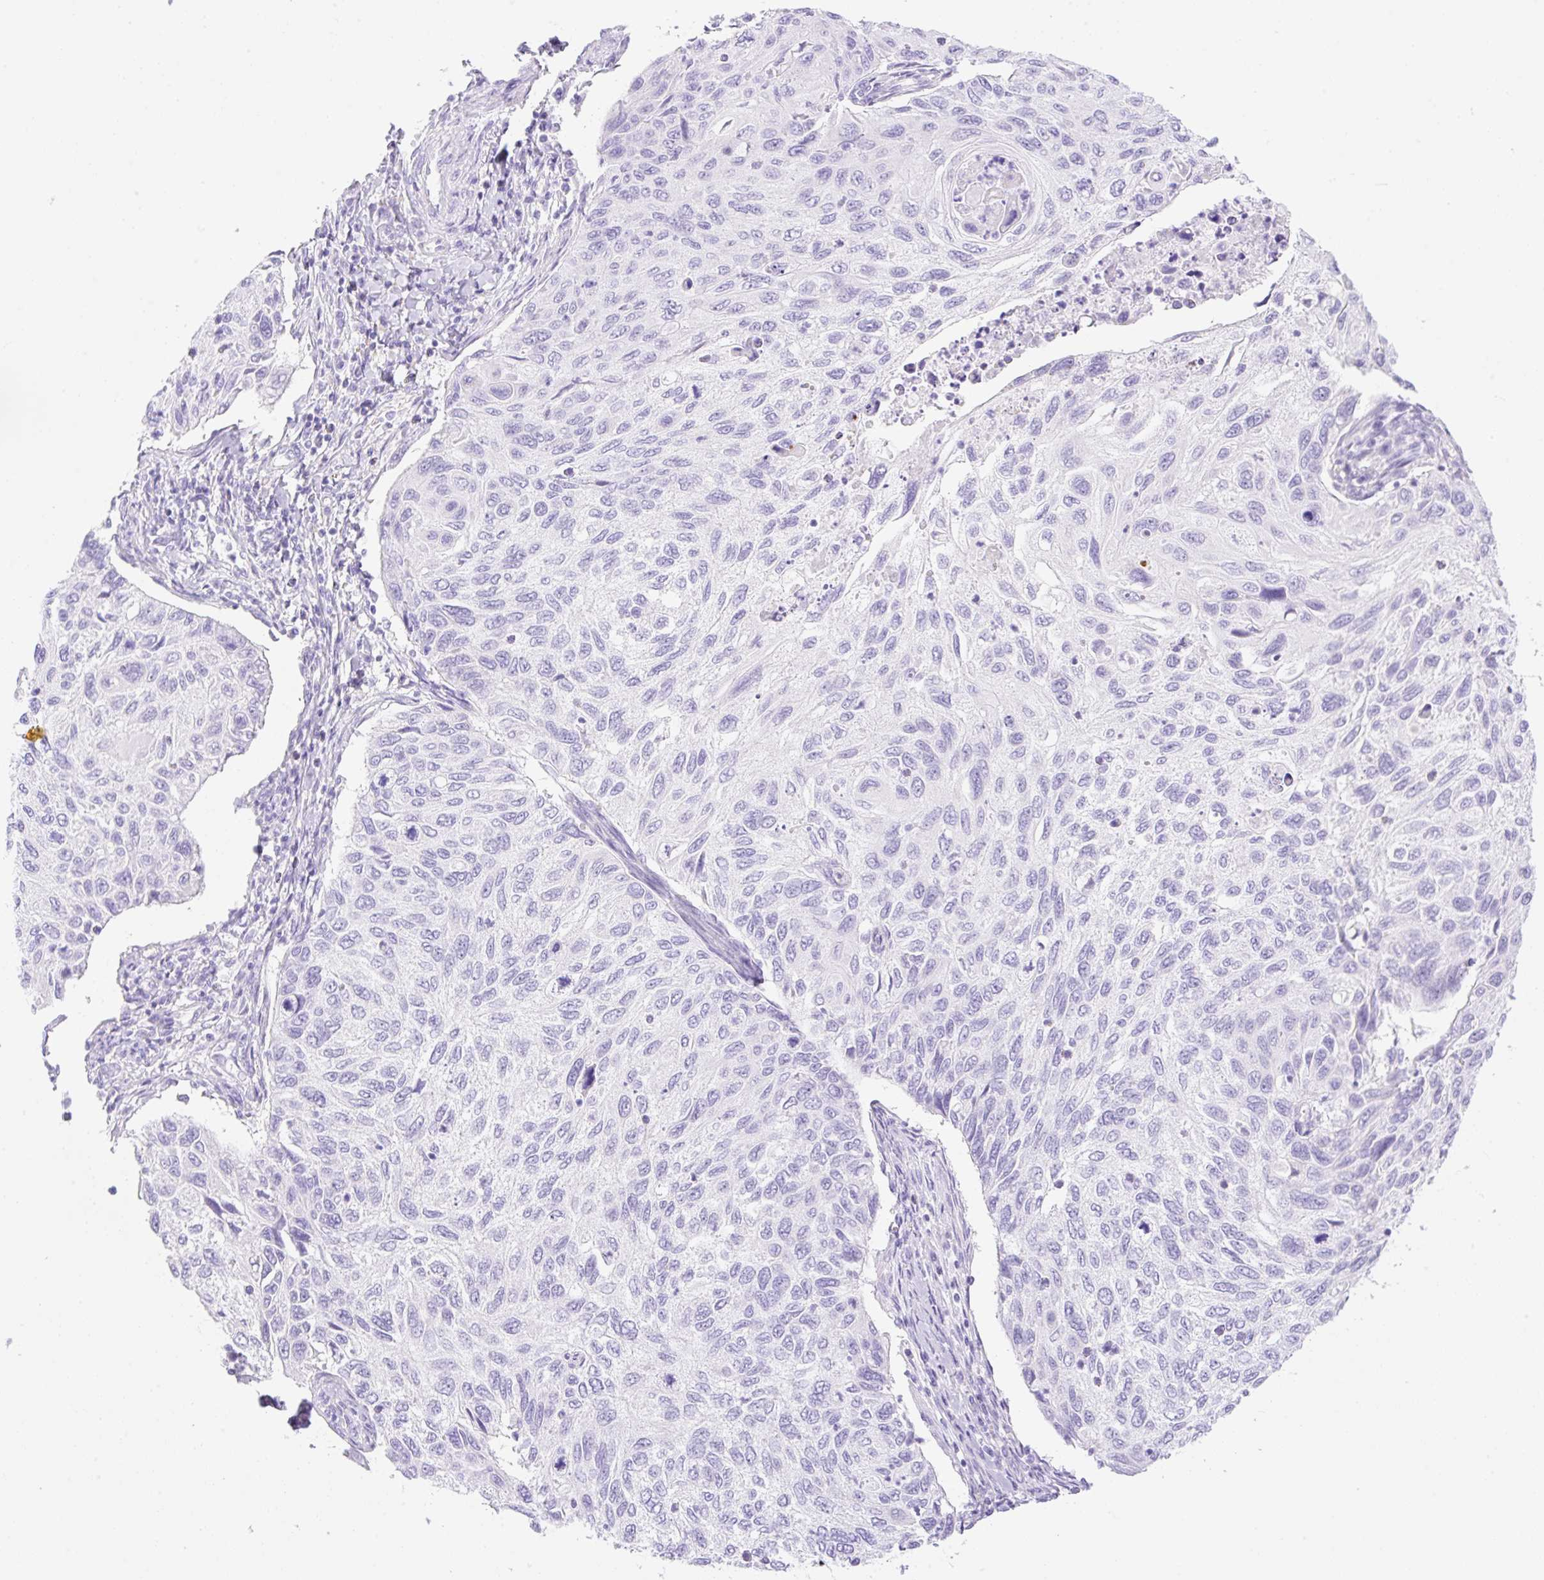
{"staining": {"intensity": "negative", "quantity": "none", "location": "none"}, "tissue": "cervical cancer", "cell_type": "Tumor cells", "image_type": "cancer", "snomed": [{"axis": "morphology", "description": "Squamous cell carcinoma, NOS"}, {"axis": "topography", "description": "Cervix"}], "caption": "High power microscopy micrograph of an immunohistochemistry image of cervical cancer (squamous cell carcinoma), revealing no significant expression in tumor cells.", "gene": "CDX1", "patient": {"sex": "female", "age": 70}}